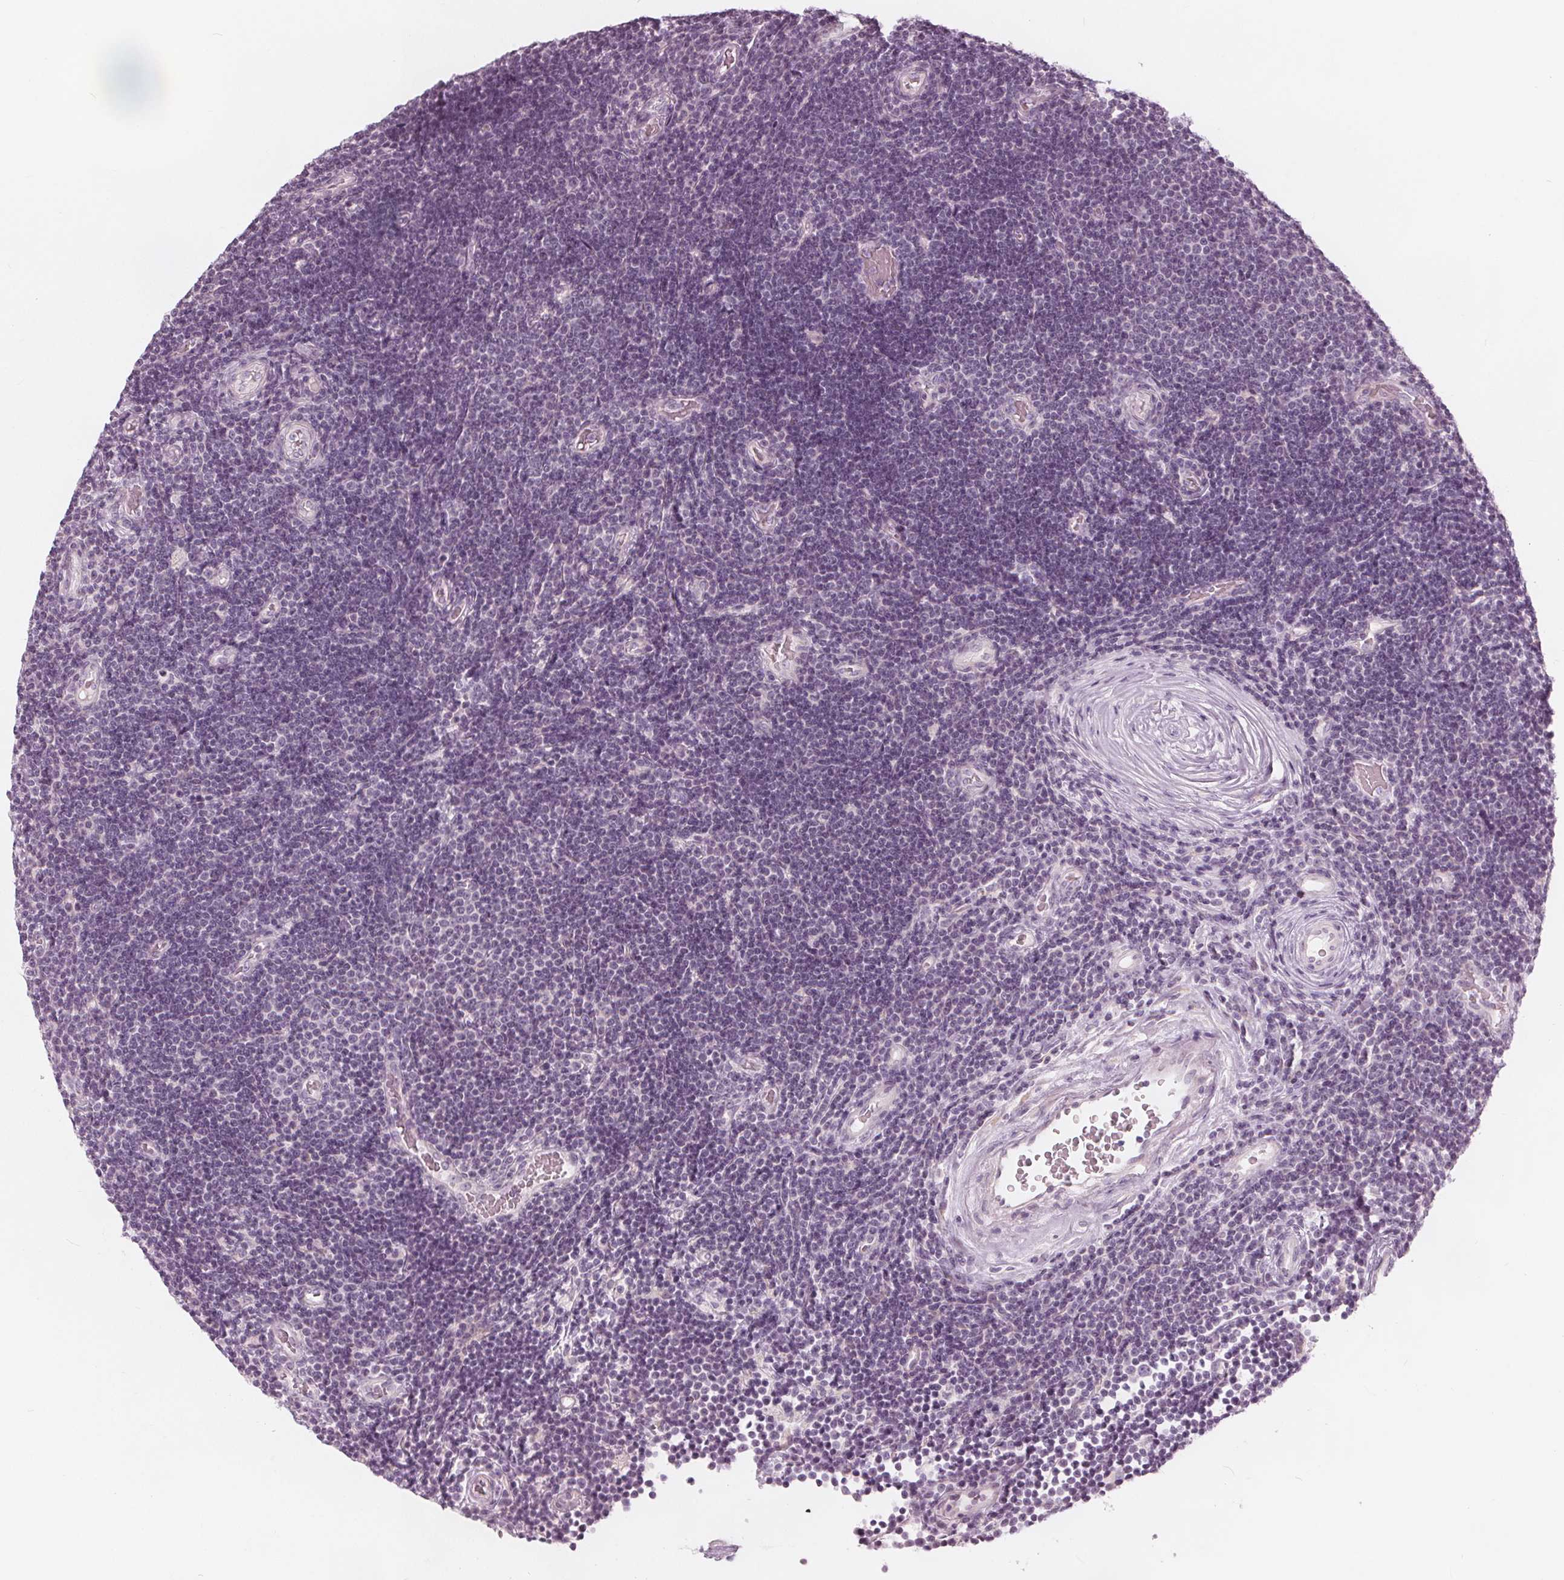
{"staining": {"intensity": "negative", "quantity": "none", "location": "none"}, "tissue": "lymphoma", "cell_type": "Tumor cells", "image_type": "cancer", "snomed": [{"axis": "morphology", "description": "Malignant lymphoma, non-Hodgkin's type, Low grade"}, {"axis": "topography", "description": "Brain"}], "caption": "Immunohistochemical staining of low-grade malignant lymphoma, non-Hodgkin's type demonstrates no significant positivity in tumor cells.", "gene": "BRSK1", "patient": {"sex": "female", "age": 66}}